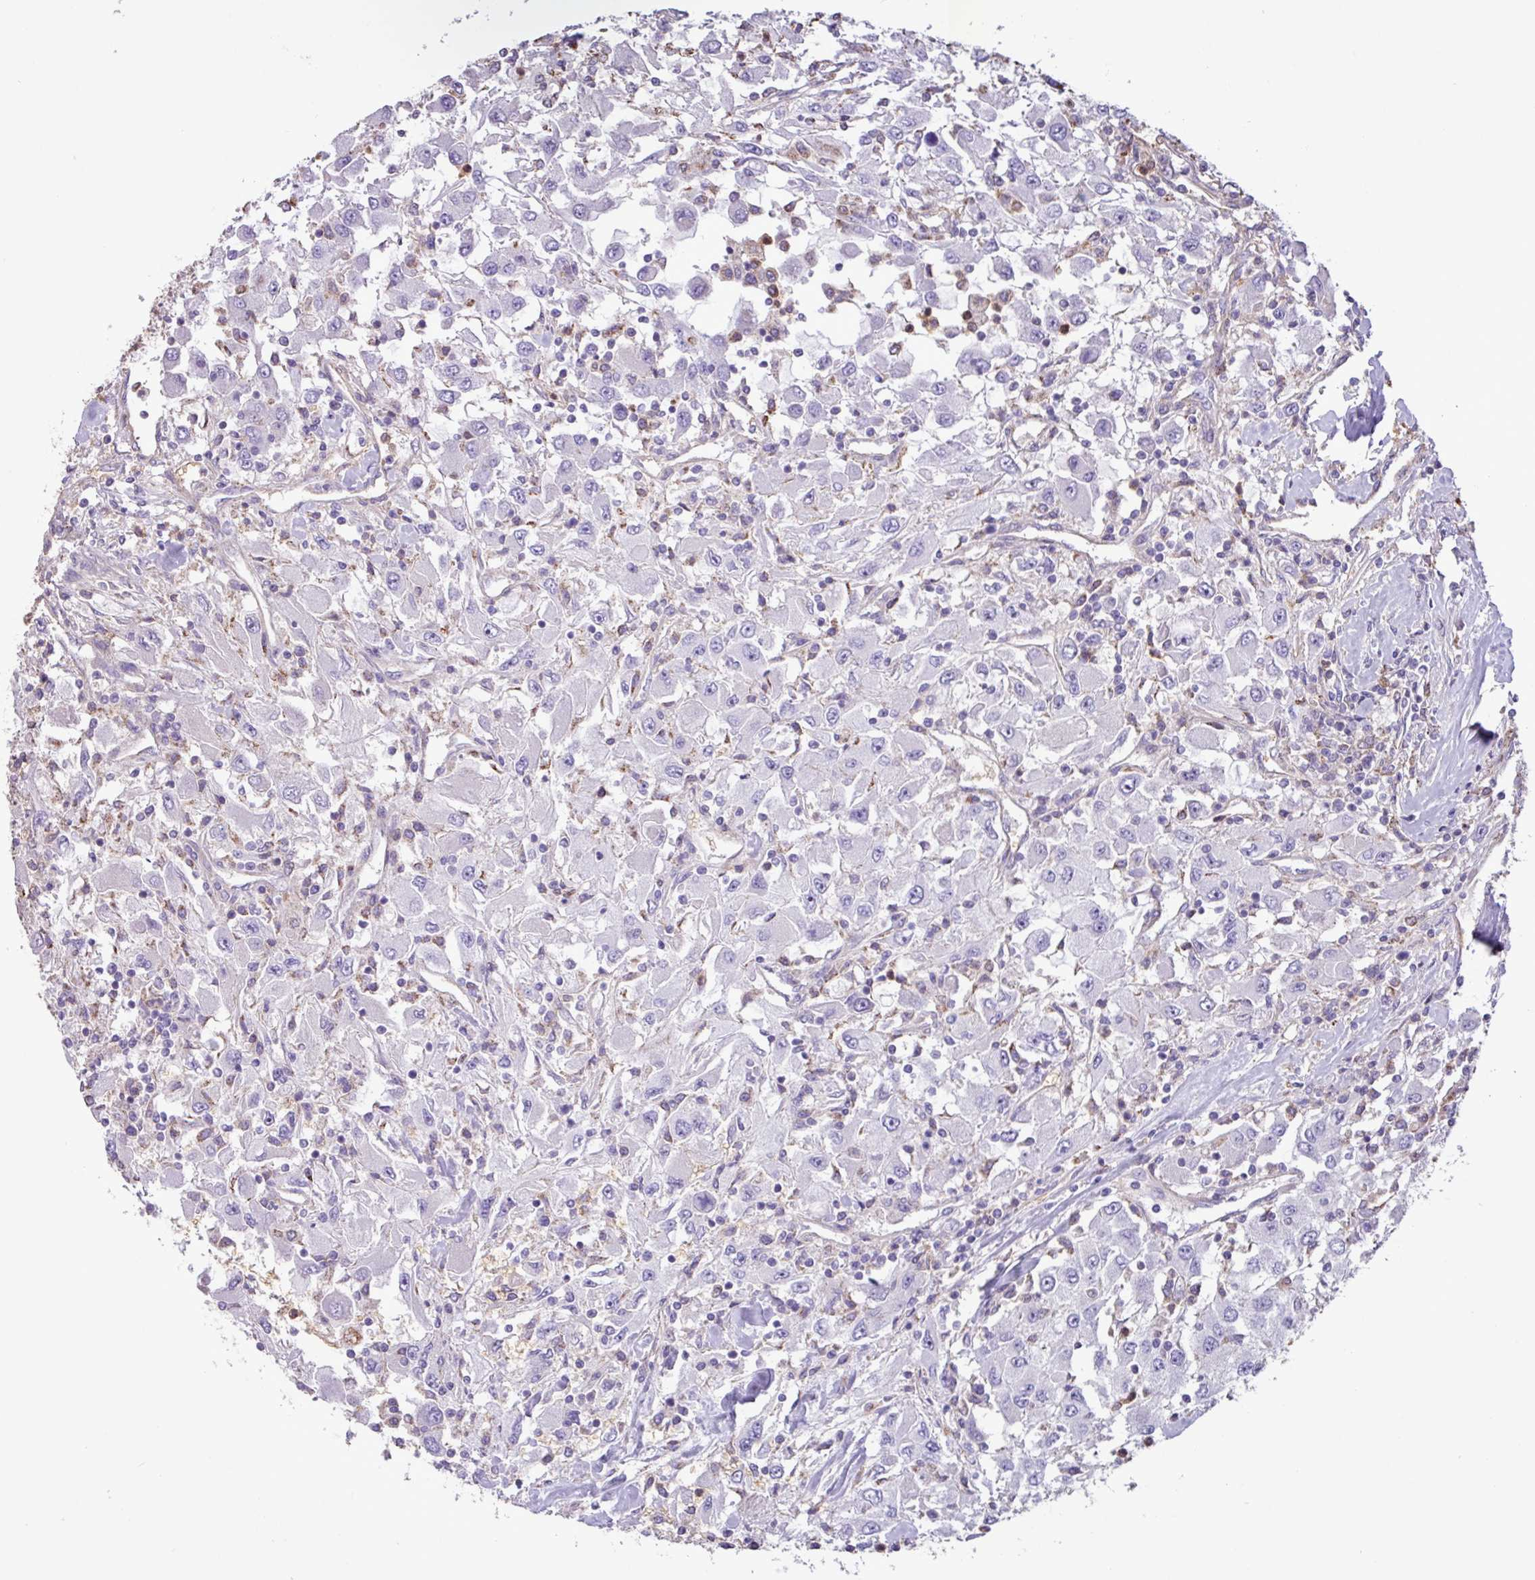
{"staining": {"intensity": "negative", "quantity": "none", "location": "none"}, "tissue": "renal cancer", "cell_type": "Tumor cells", "image_type": "cancer", "snomed": [{"axis": "morphology", "description": "Adenocarcinoma, NOS"}, {"axis": "topography", "description": "Kidney"}], "caption": "Tumor cells show no significant staining in adenocarcinoma (renal).", "gene": "CHST11", "patient": {"sex": "female", "age": 67}}